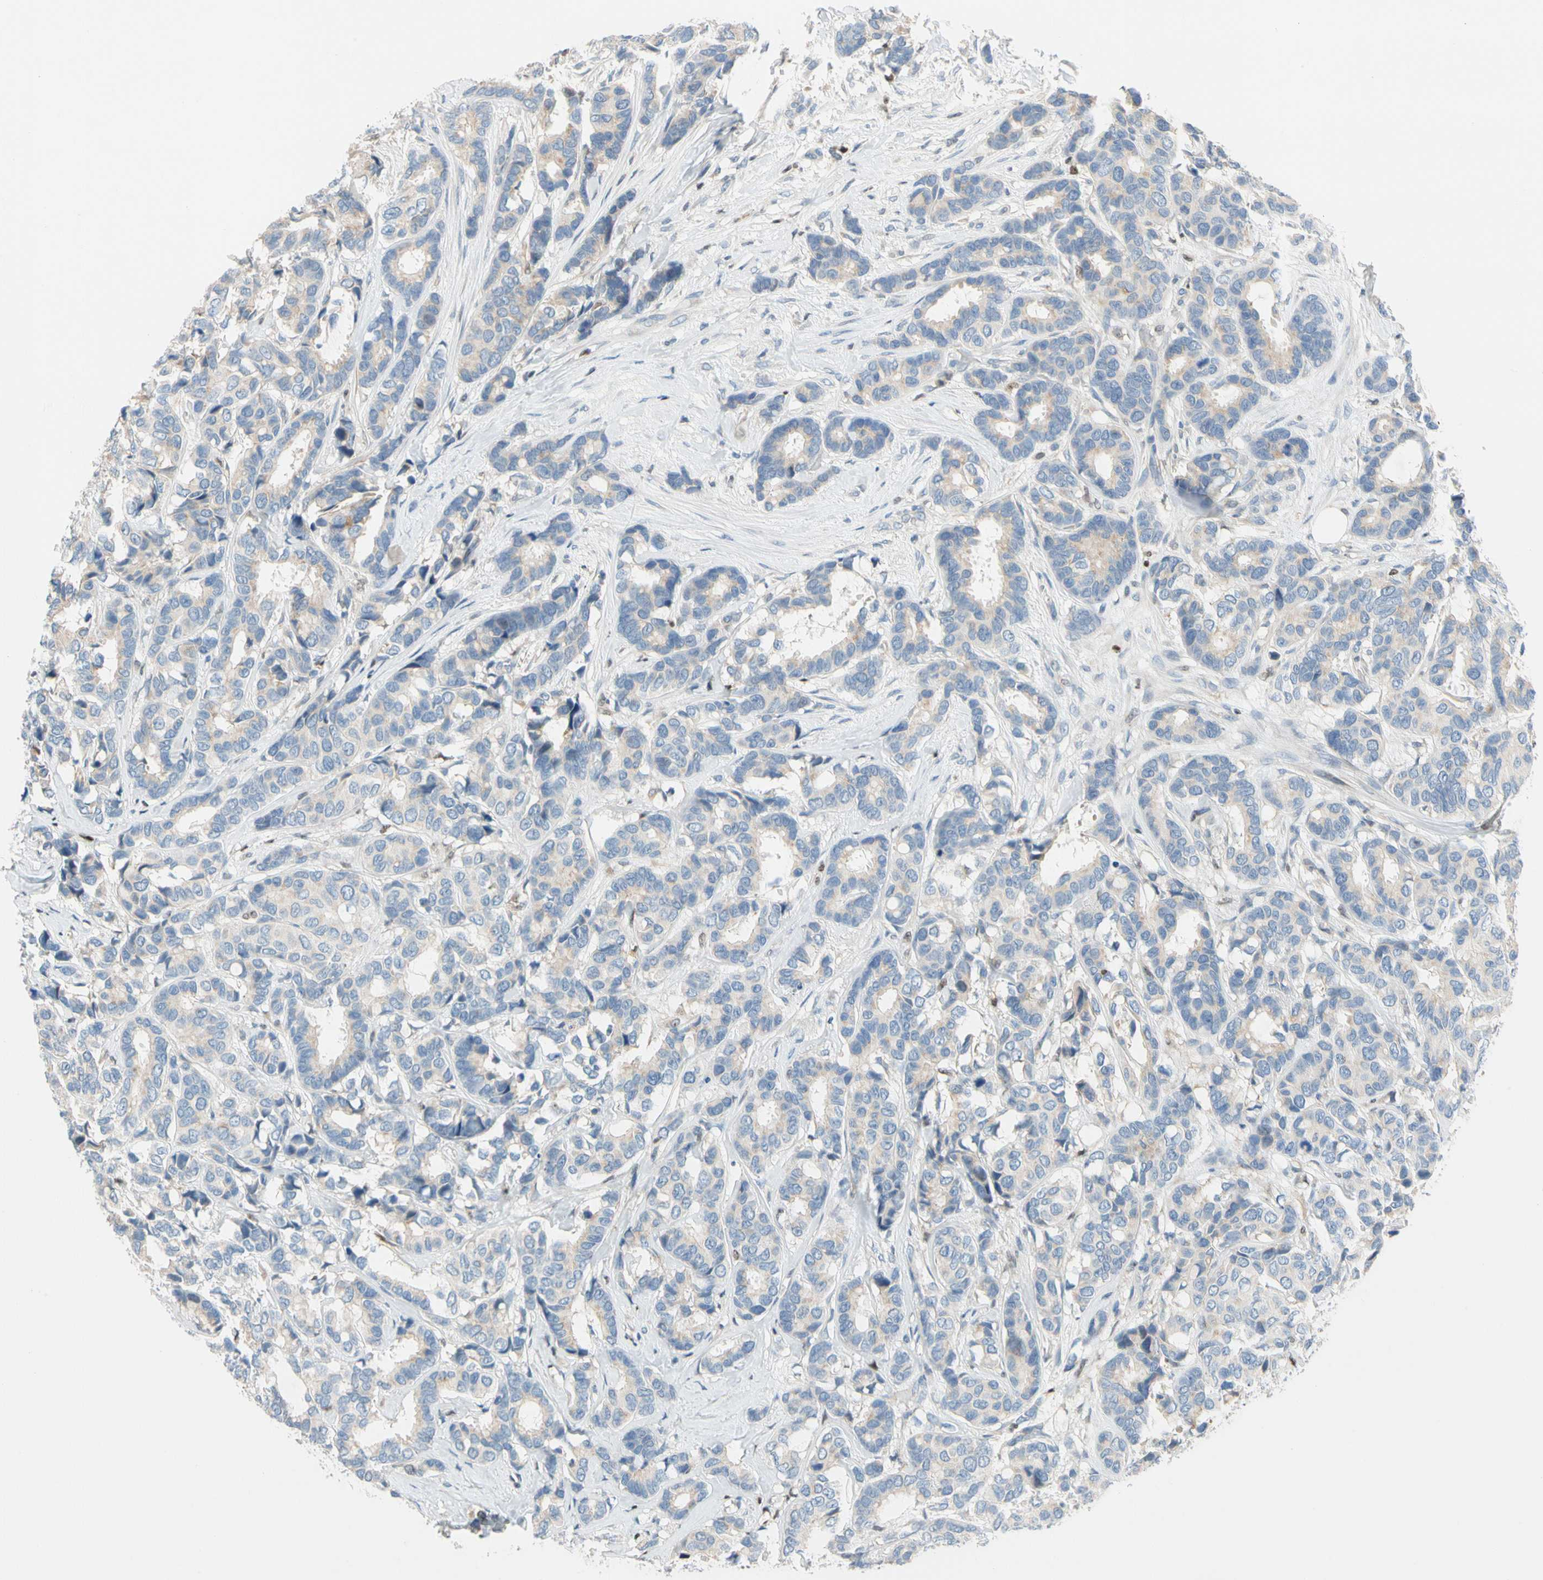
{"staining": {"intensity": "weak", "quantity": "<25%", "location": "cytoplasmic/membranous"}, "tissue": "breast cancer", "cell_type": "Tumor cells", "image_type": "cancer", "snomed": [{"axis": "morphology", "description": "Duct carcinoma"}, {"axis": "topography", "description": "Breast"}], "caption": "Histopathology image shows no significant protein expression in tumor cells of breast intraductal carcinoma.", "gene": "SP140", "patient": {"sex": "female", "age": 87}}